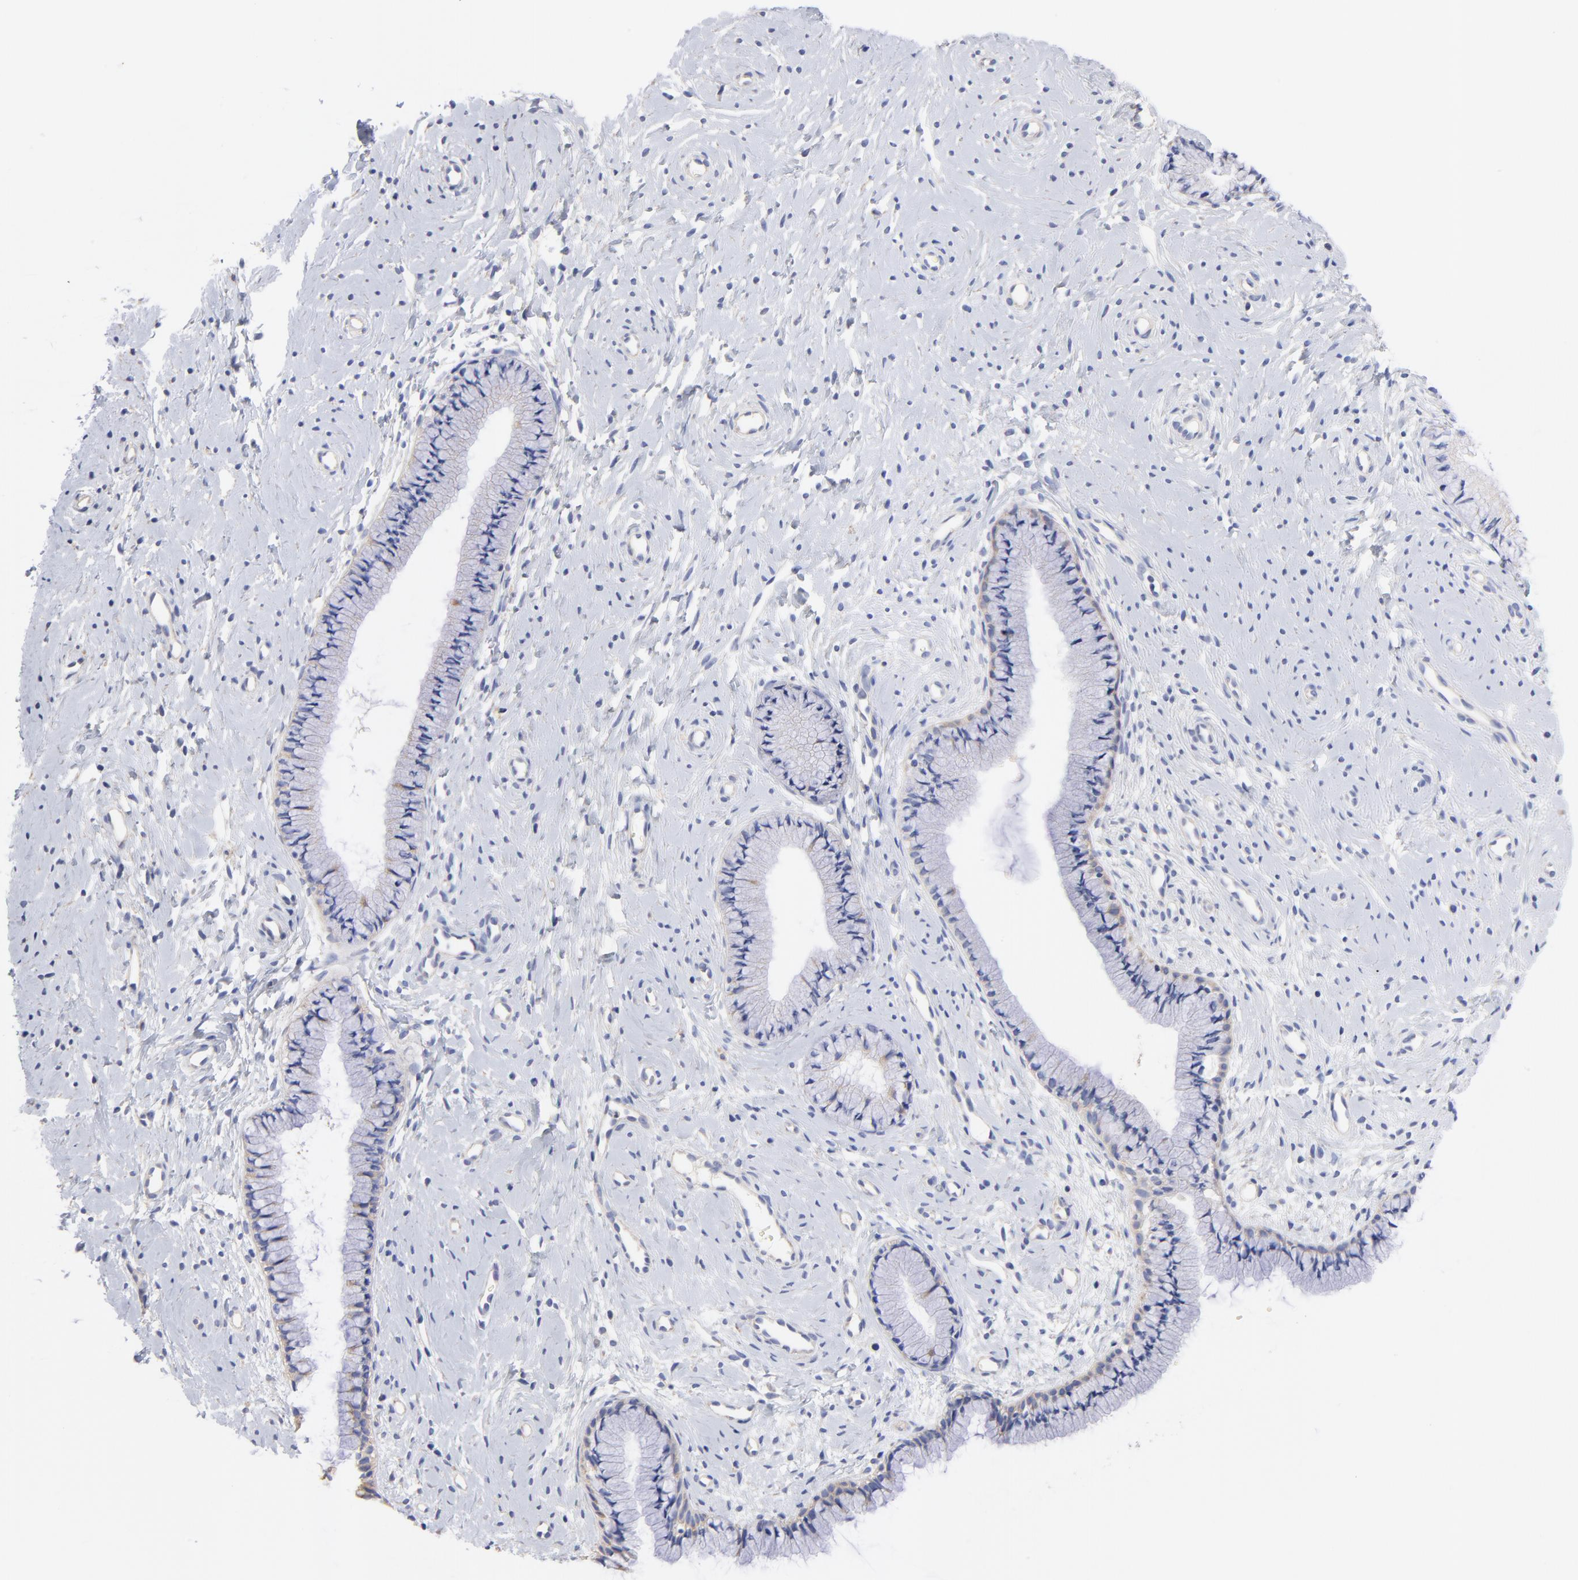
{"staining": {"intensity": "weak", "quantity": "25%-75%", "location": "cytoplasmic/membranous"}, "tissue": "cervix", "cell_type": "Glandular cells", "image_type": "normal", "snomed": [{"axis": "morphology", "description": "Normal tissue, NOS"}, {"axis": "topography", "description": "Cervix"}], "caption": "The photomicrograph reveals immunohistochemical staining of benign cervix. There is weak cytoplasmic/membranous expression is identified in about 25%-75% of glandular cells.", "gene": "HS3ST1", "patient": {"sex": "female", "age": 46}}